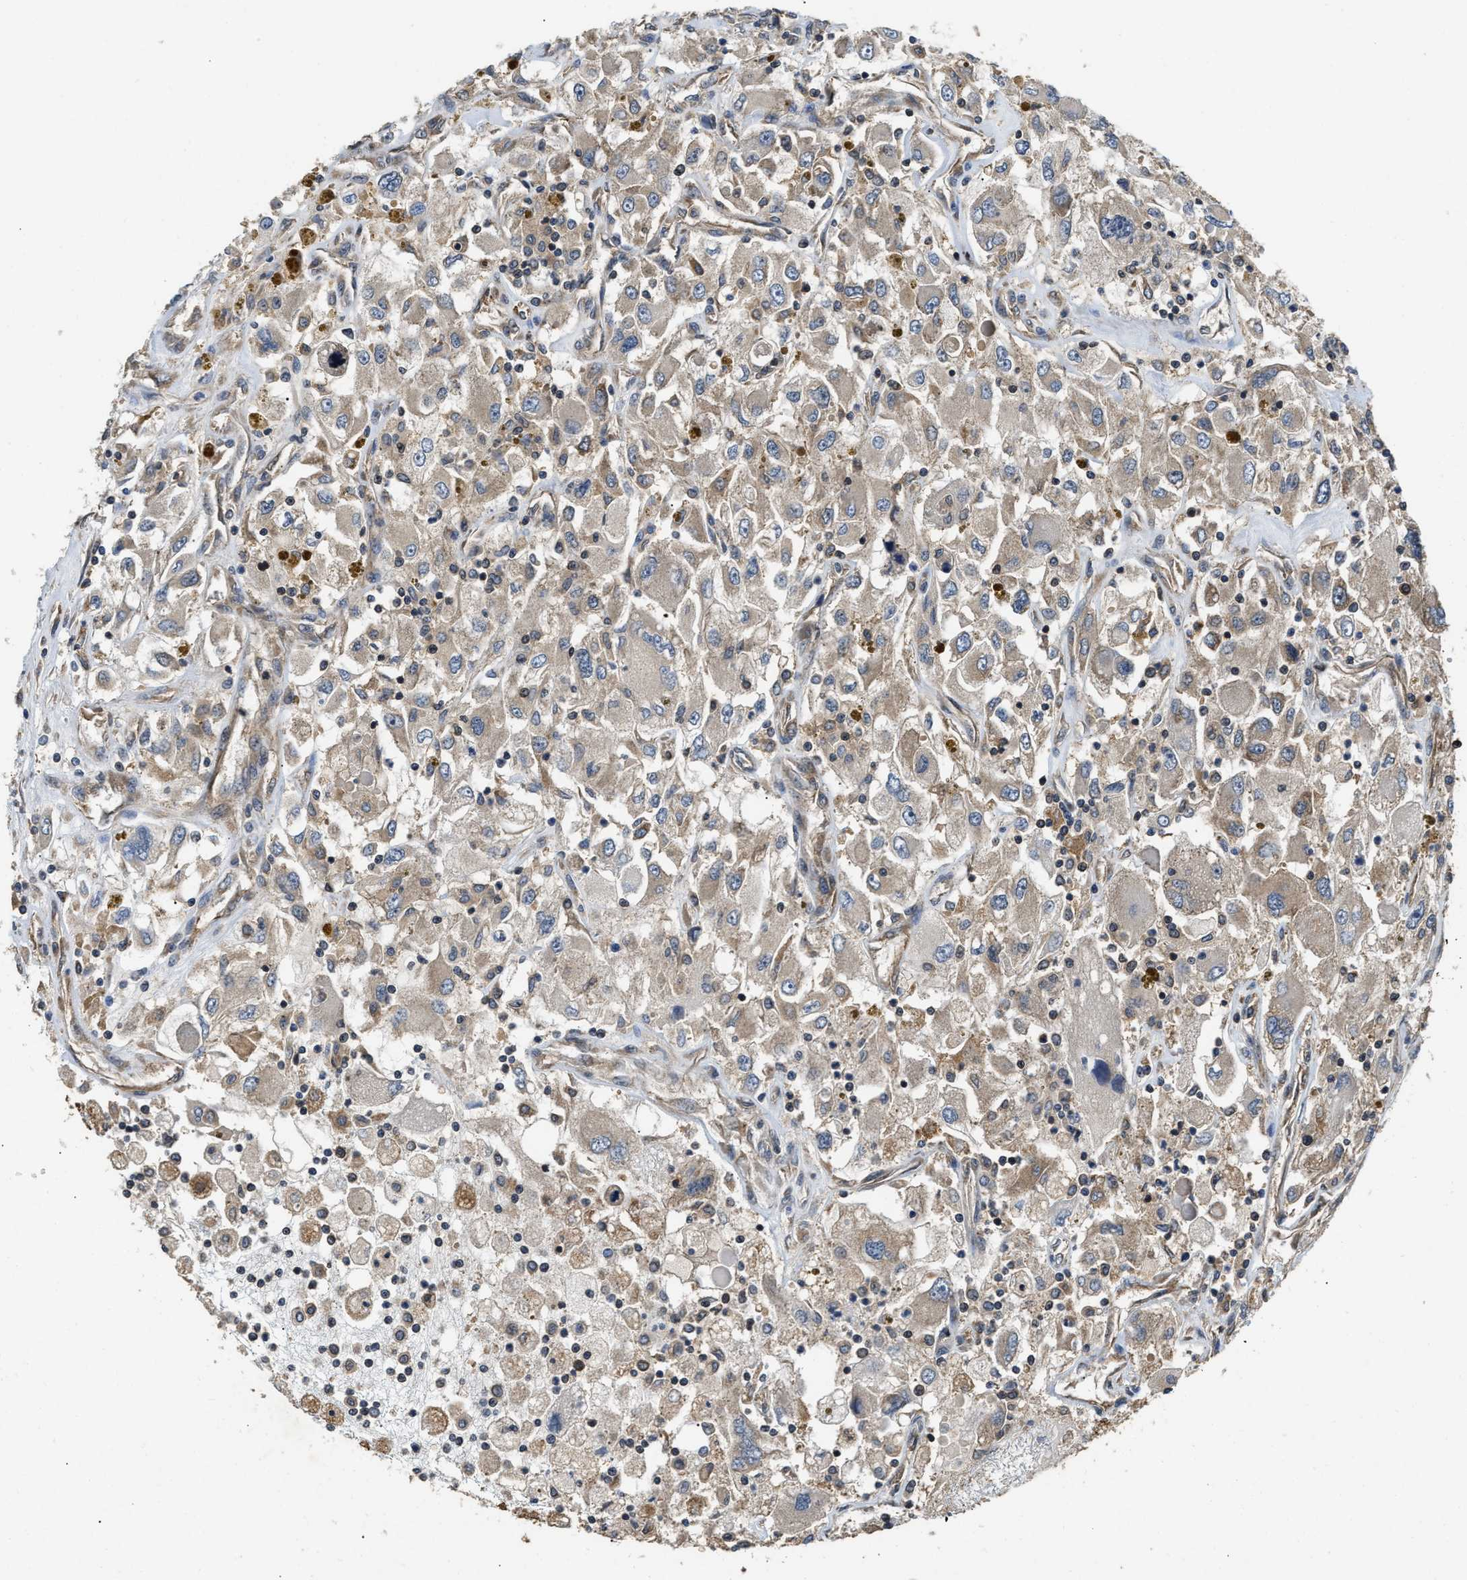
{"staining": {"intensity": "negative", "quantity": "none", "location": "none"}, "tissue": "renal cancer", "cell_type": "Tumor cells", "image_type": "cancer", "snomed": [{"axis": "morphology", "description": "Adenocarcinoma, NOS"}, {"axis": "topography", "description": "Kidney"}], "caption": "This is an immunohistochemistry (IHC) histopathology image of human renal cancer. There is no expression in tumor cells.", "gene": "DNAJC2", "patient": {"sex": "female", "age": 52}}